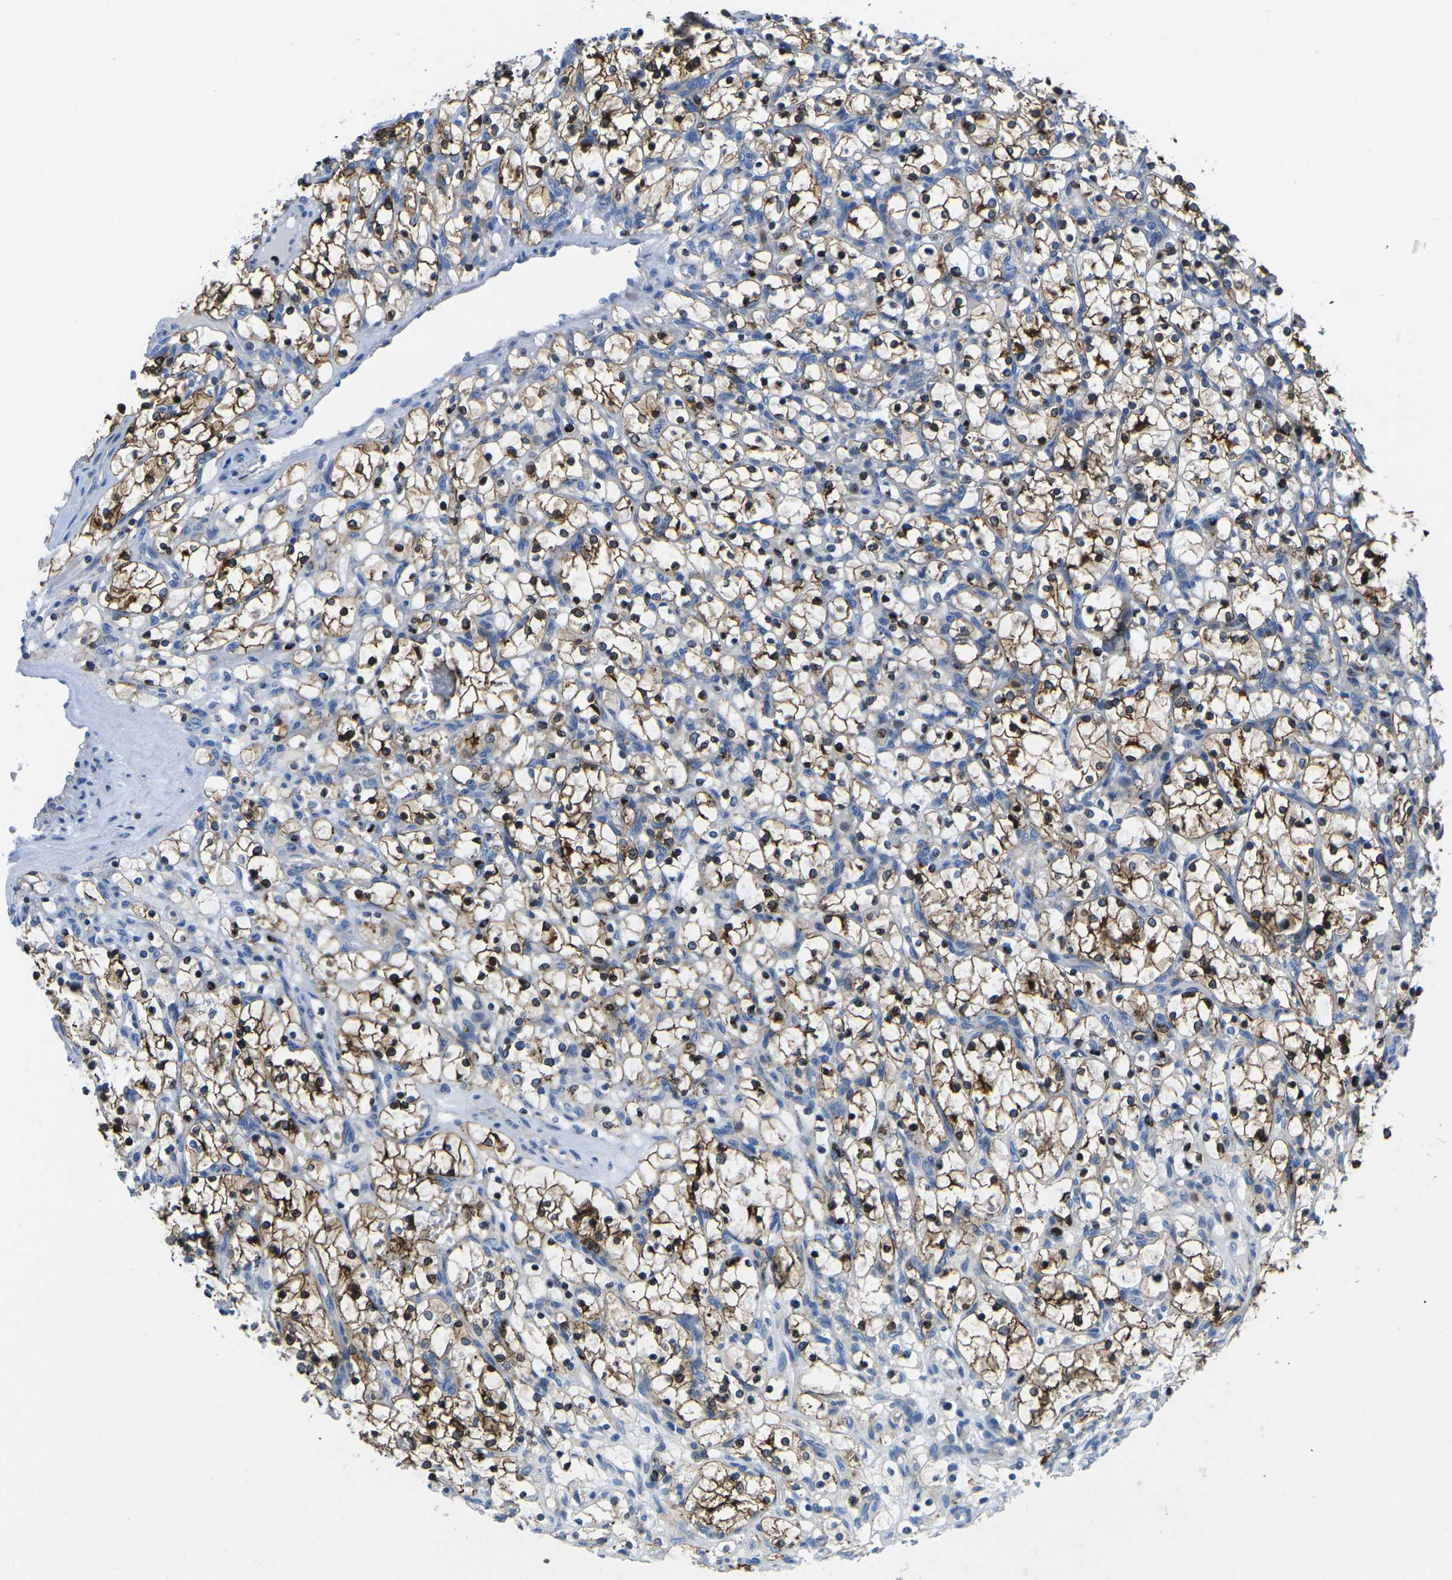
{"staining": {"intensity": "moderate", "quantity": "25%-75%", "location": "cytoplasmic/membranous"}, "tissue": "renal cancer", "cell_type": "Tumor cells", "image_type": "cancer", "snomed": [{"axis": "morphology", "description": "Adenocarcinoma, NOS"}, {"axis": "topography", "description": "Kidney"}], "caption": "High-power microscopy captured an immunohistochemistry histopathology image of renal adenocarcinoma, revealing moderate cytoplasmic/membranous staining in approximately 25%-75% of tumor cells.", "gene": "MC4R", "patient": {"sex": "female", "age": 69}}